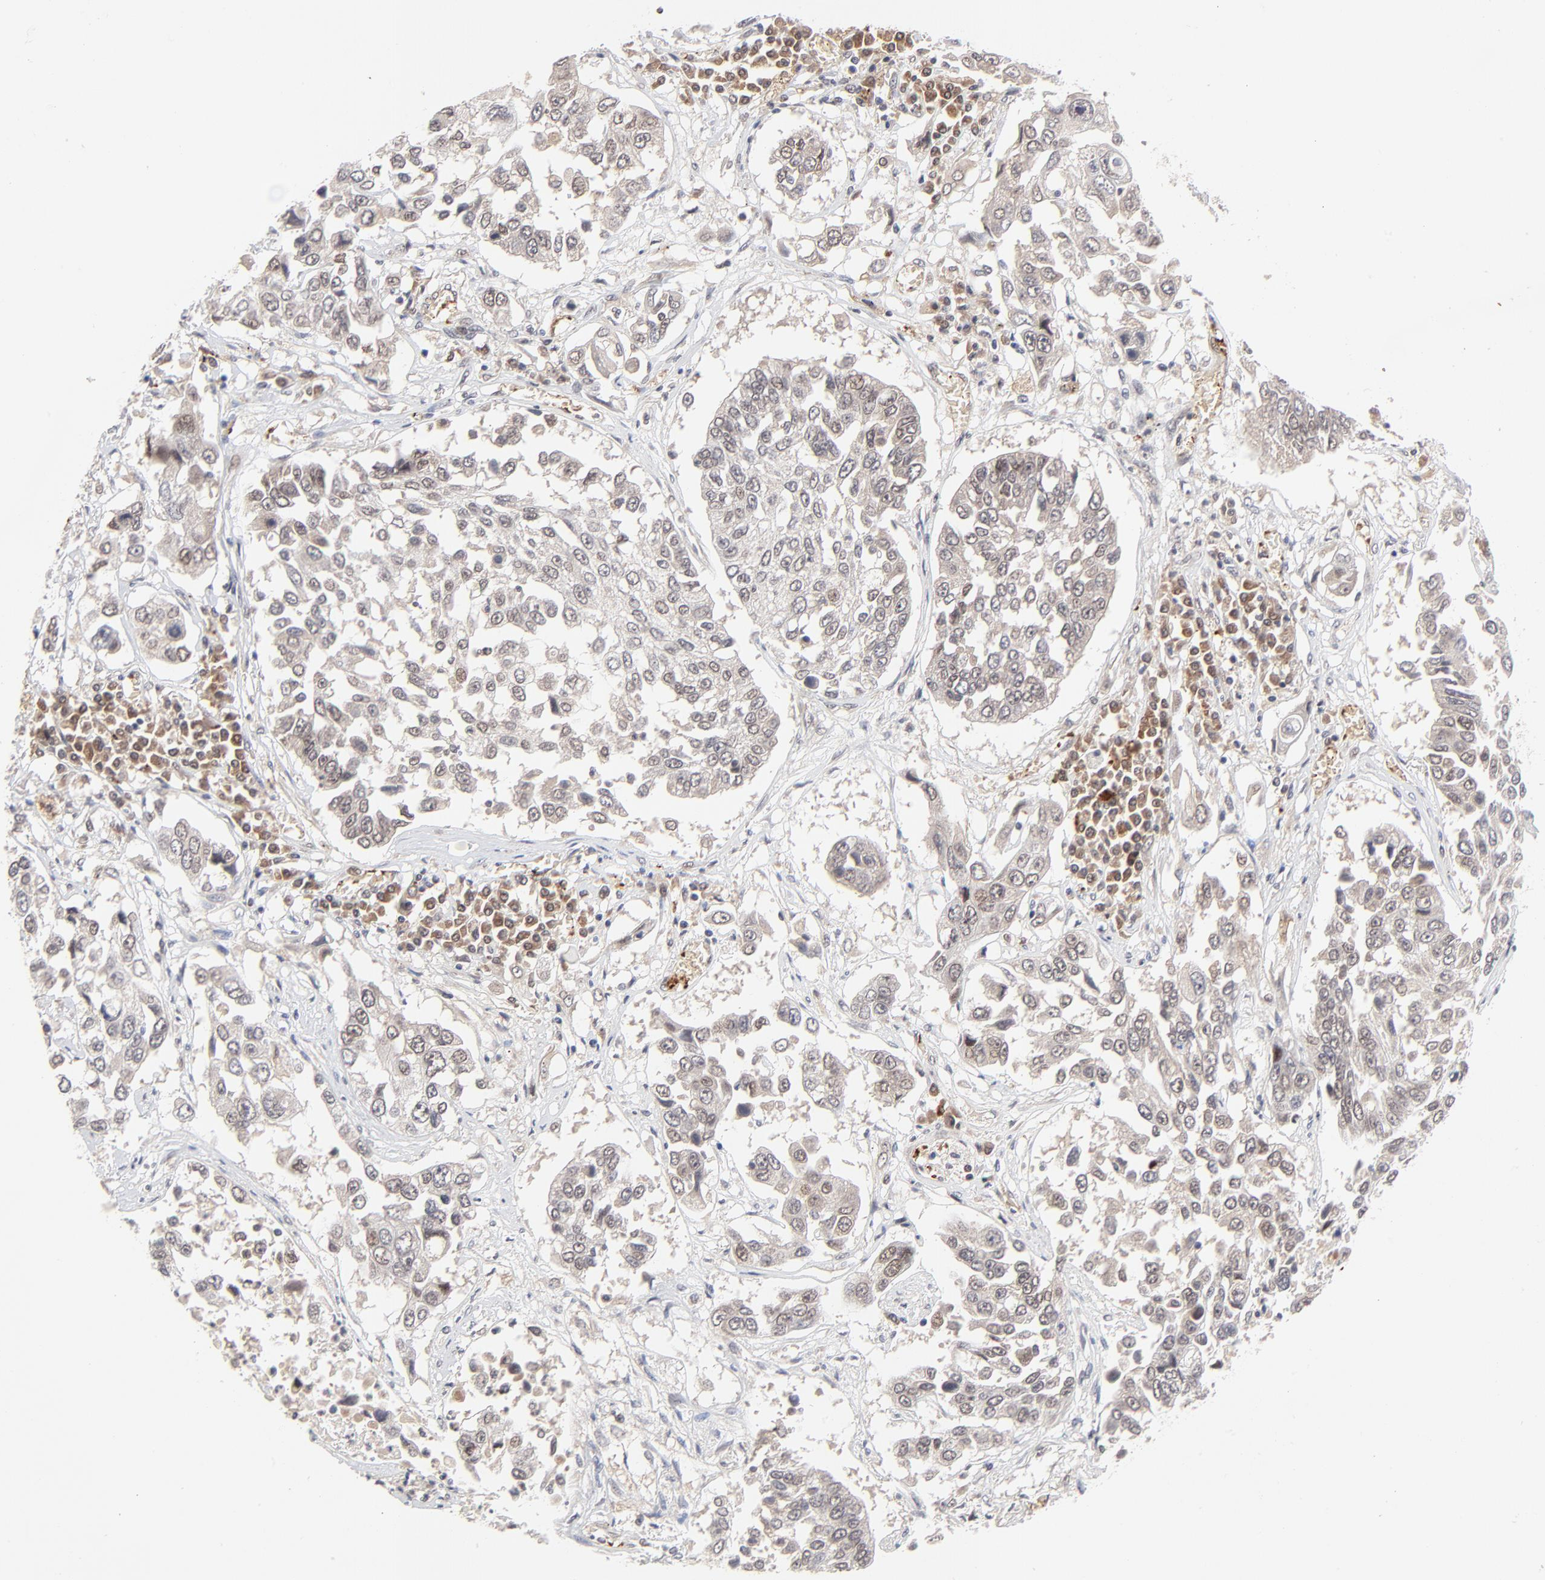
{"staining": {"intensity": "weak", "quantity": "<25%", "location": "cytoplasmic/membranous"}, "tissue": "lung cancer", "cell_type": "Tumor cells", "image_type": "cancer", "snomed": [{"axis": "morphology", "description": "Squamous cell carcinoma, NOS"}, {"axis": "topography", "description": "Lung"}], "caption": "Immunohistochemistry (IHC) photomicrograph of neoplastic tissue: lung squamous cell carcinoma stained with DAB (3,3'-diaminobenzidine) exhibits no significant protein staining in tumor cells. Nuclei are stained in blue.", "gene": "CASP10", "patient": {"sex": "male", "age": 71}}